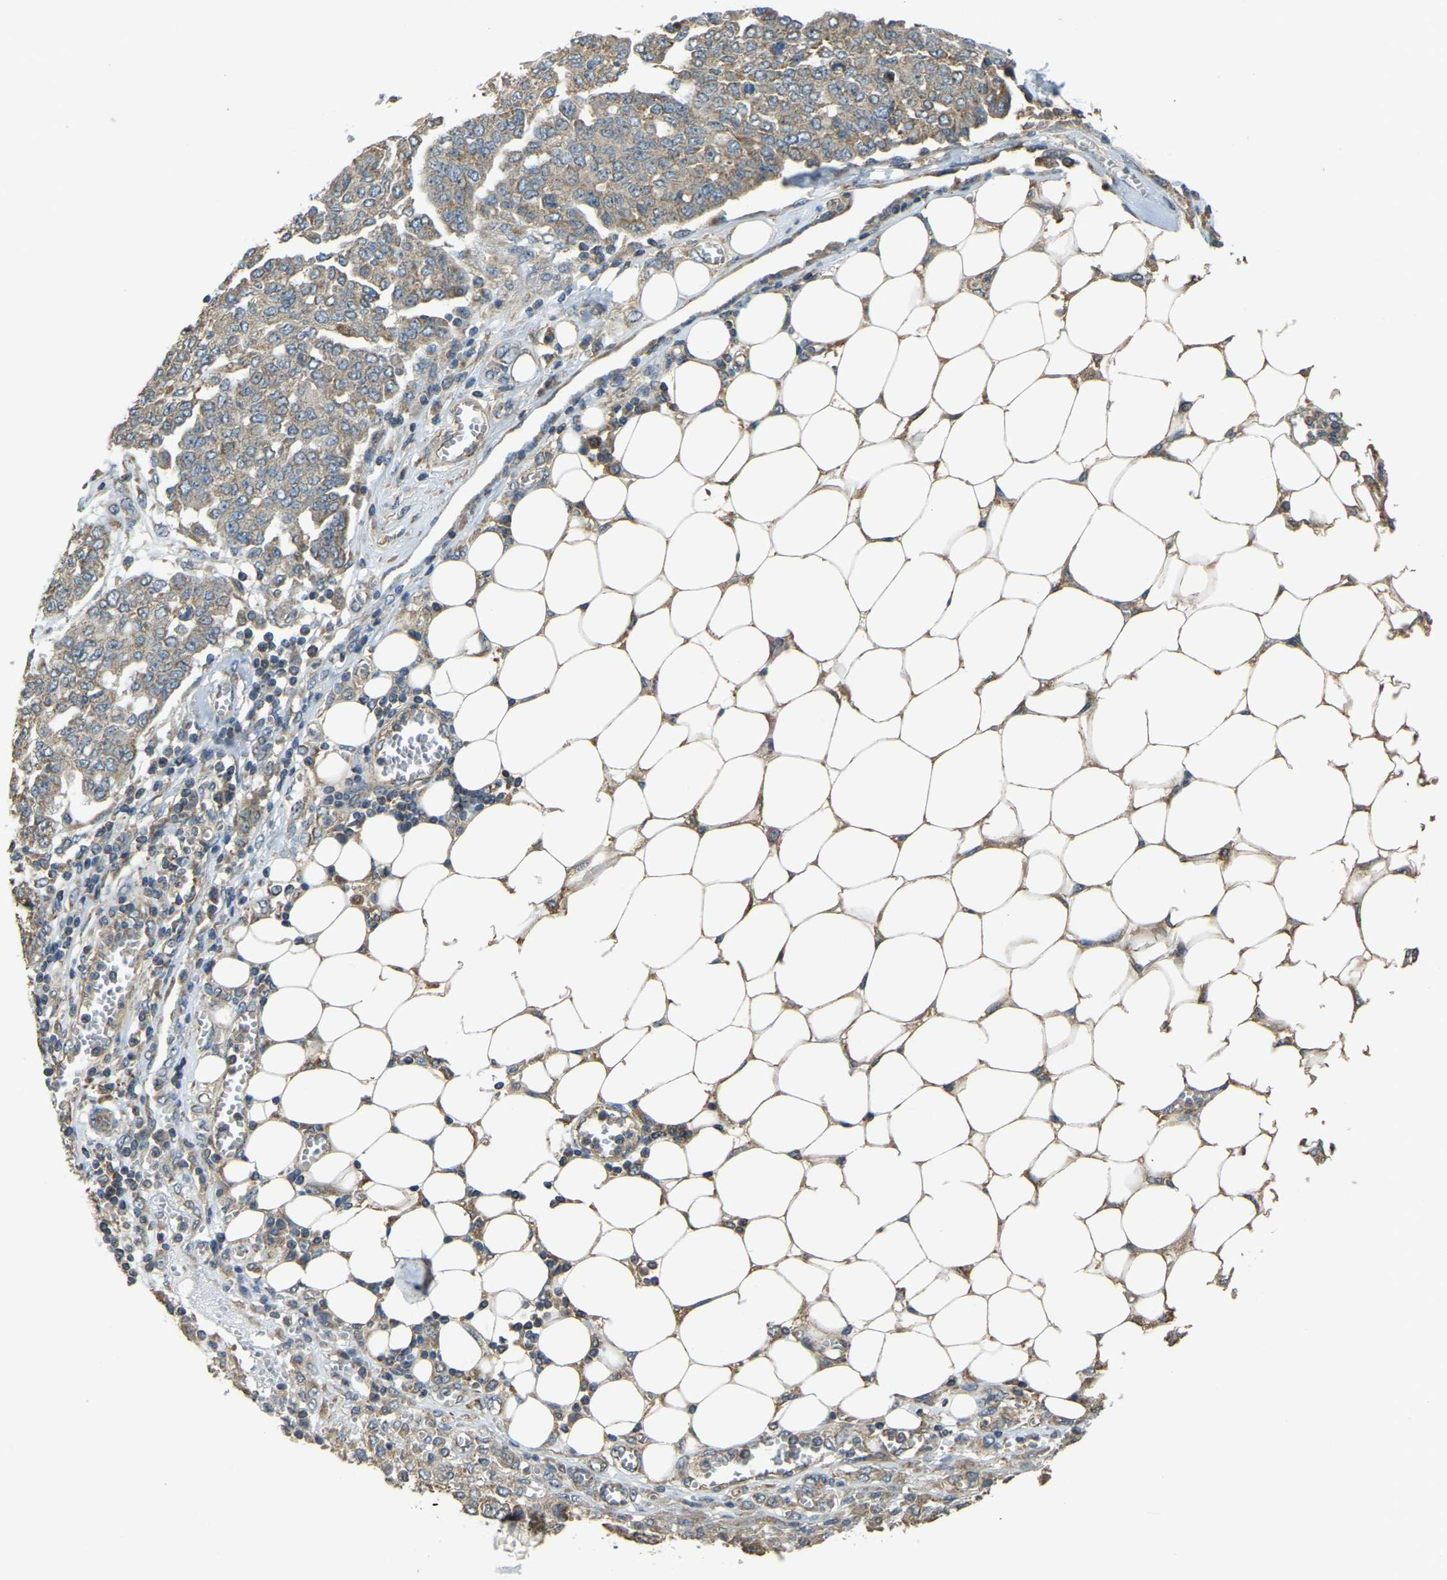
{"staining": {"intensity": "moderate", "quantity": ">75%", "location": "cytoplasmic/membranous"}, "tissue": "ovarian cancer", "cell_type": "Tumor cells", "image_type": "cancer", "snomed": [{"axis": "morphology", "description": "Cystadenocarcinoma, serous, NOS"}, {"axis": "topography", "description": "Soft tissue"}, {"axis": "topography", "description": "Ovary"}], "caption": "The immunohistochemical stain highlights moderate cytoplasmic/membranous expression in tumor cells of ovarian serous cystadenocarcinoma tissue. The staining is performed using DAB brown chromogen to label protein expression. The nuclei are counter-stained blue using hematoxylin.", "gene": "GNG2", "patient": {"sex": "female", "age": 57}}